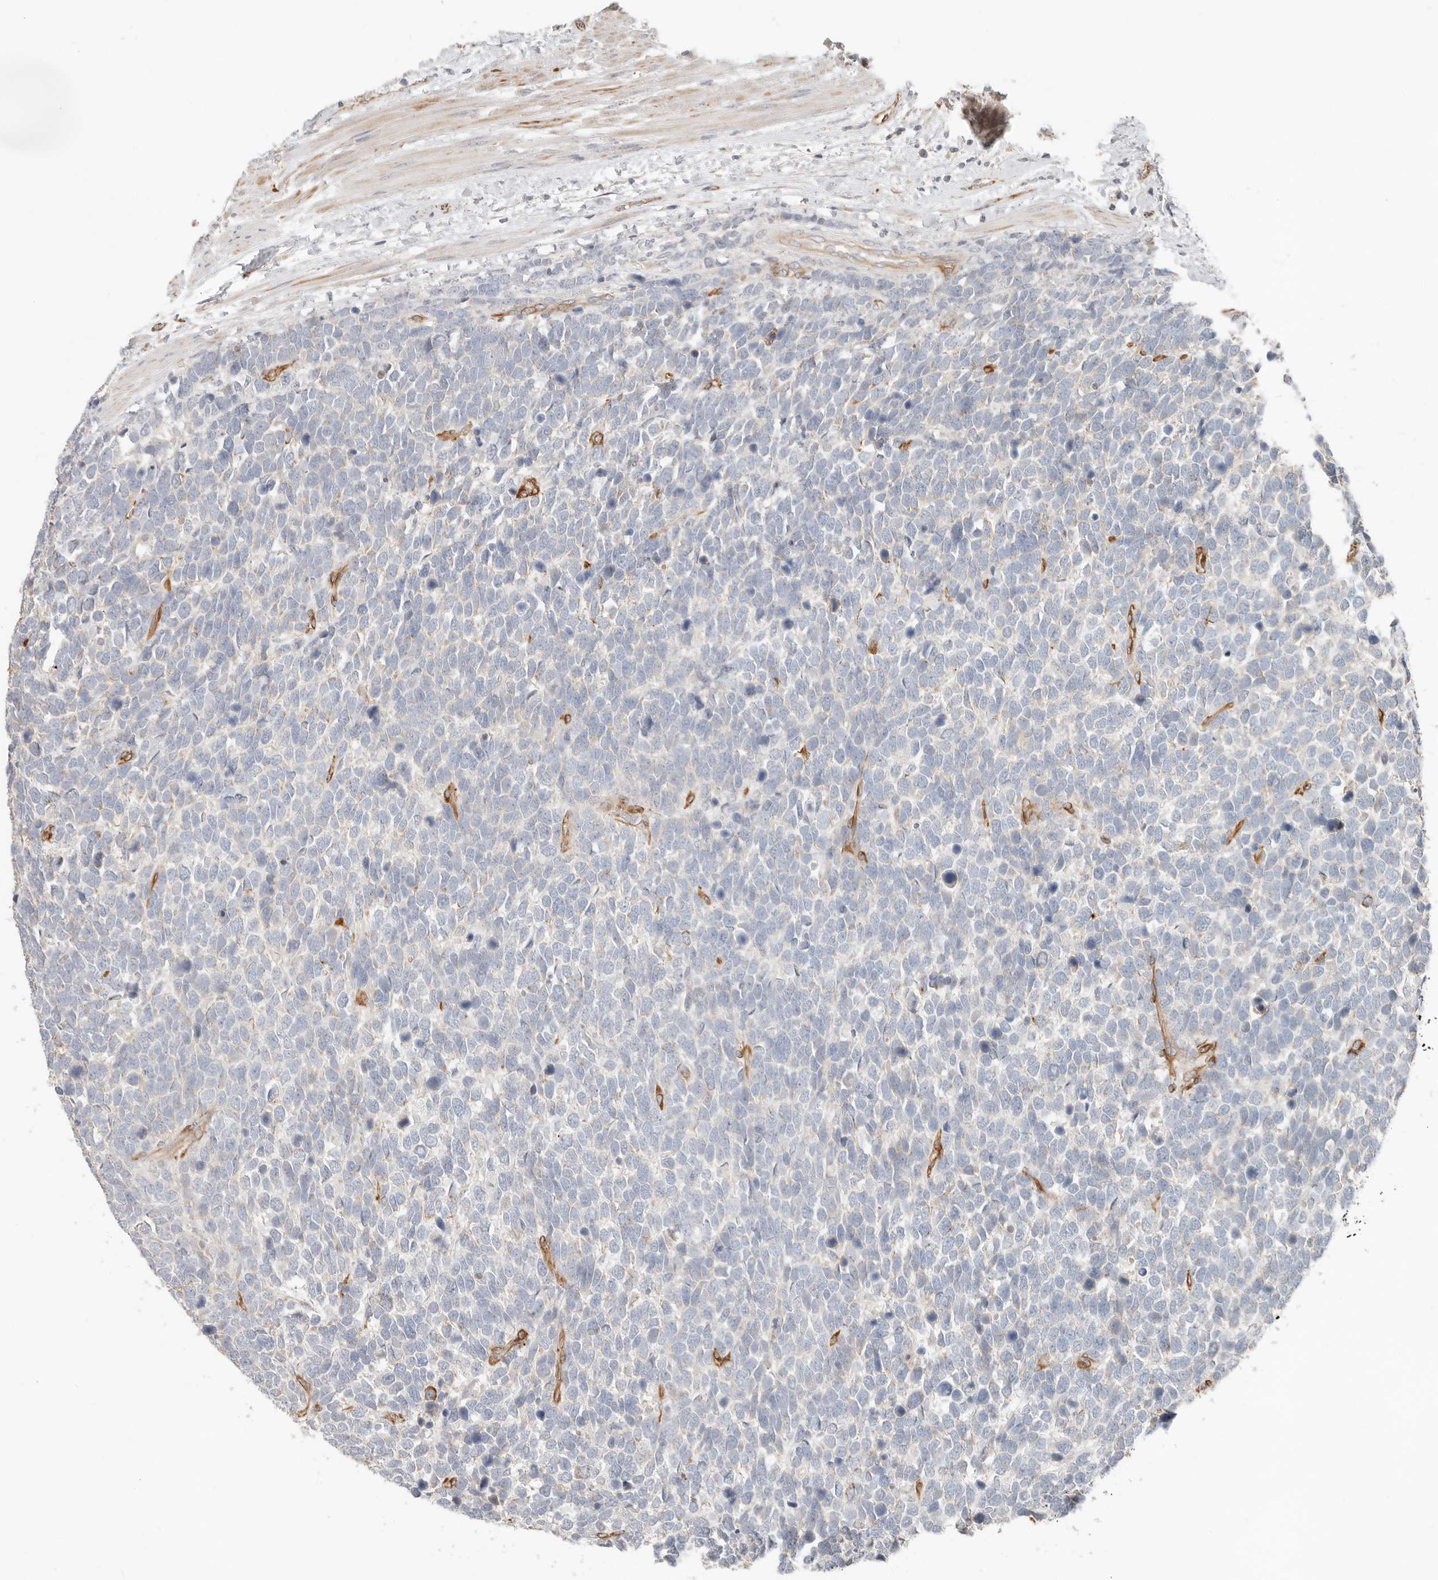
{"staining": {"intensity": "negative", "quantity": "none", "location": "none"}, "tissue": "urothelial cancer", "cell_type": "Tumor cells", "image_type": "cancer", "snomed": [{"axis": "morphology", "description": "Urothelial carcinoma, High grade"}, {"axis": "topography", "description": "Urinary bladder"}], "caption": "This histopathology image is of urothelial cancer stained with IHC to label a protein in brown with the nuclei are counter-stained blue. There is no expression in tumor cells.", "gene": "SPRING1", "patient": {"sex": "female", "age": 82}}